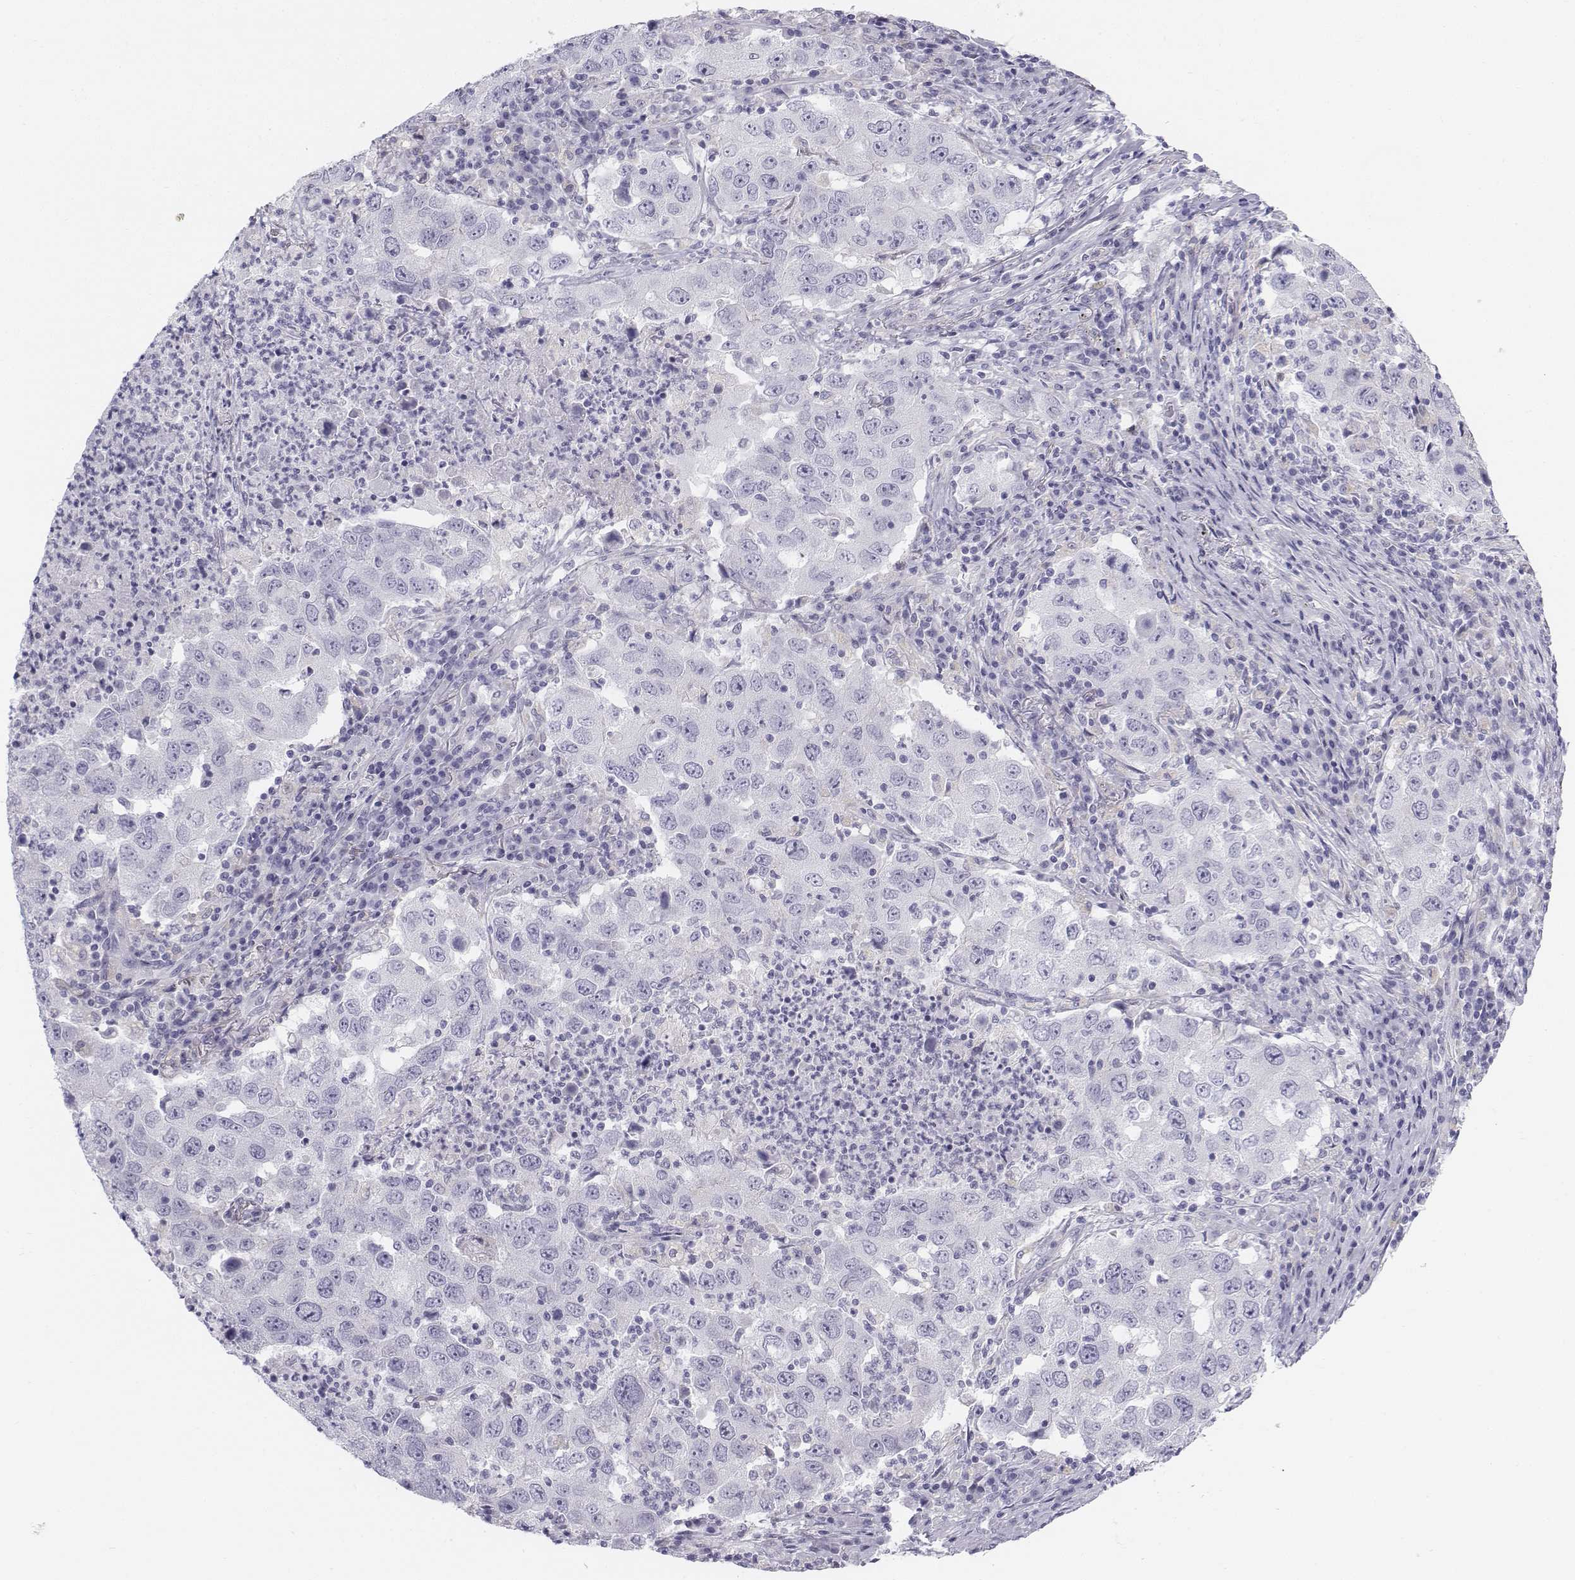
{"staining": {"intensity": "negative", "quantity": "none", "location": "none"}, "tissue": "lung cancer", "cell_type": "Tumor cells", "image_type": "cancer", "snomed": [{"axis": "morphology", "description": "Adenocarcinoma, NOS"}, {"axis": "topography", "description": "Lung"}], "caption": "Tumor cells are negative for protein expression in human lung cancer (adenocarcinoma).", "gene": "TH", "patient": {"sex": "male", "age": 73}}